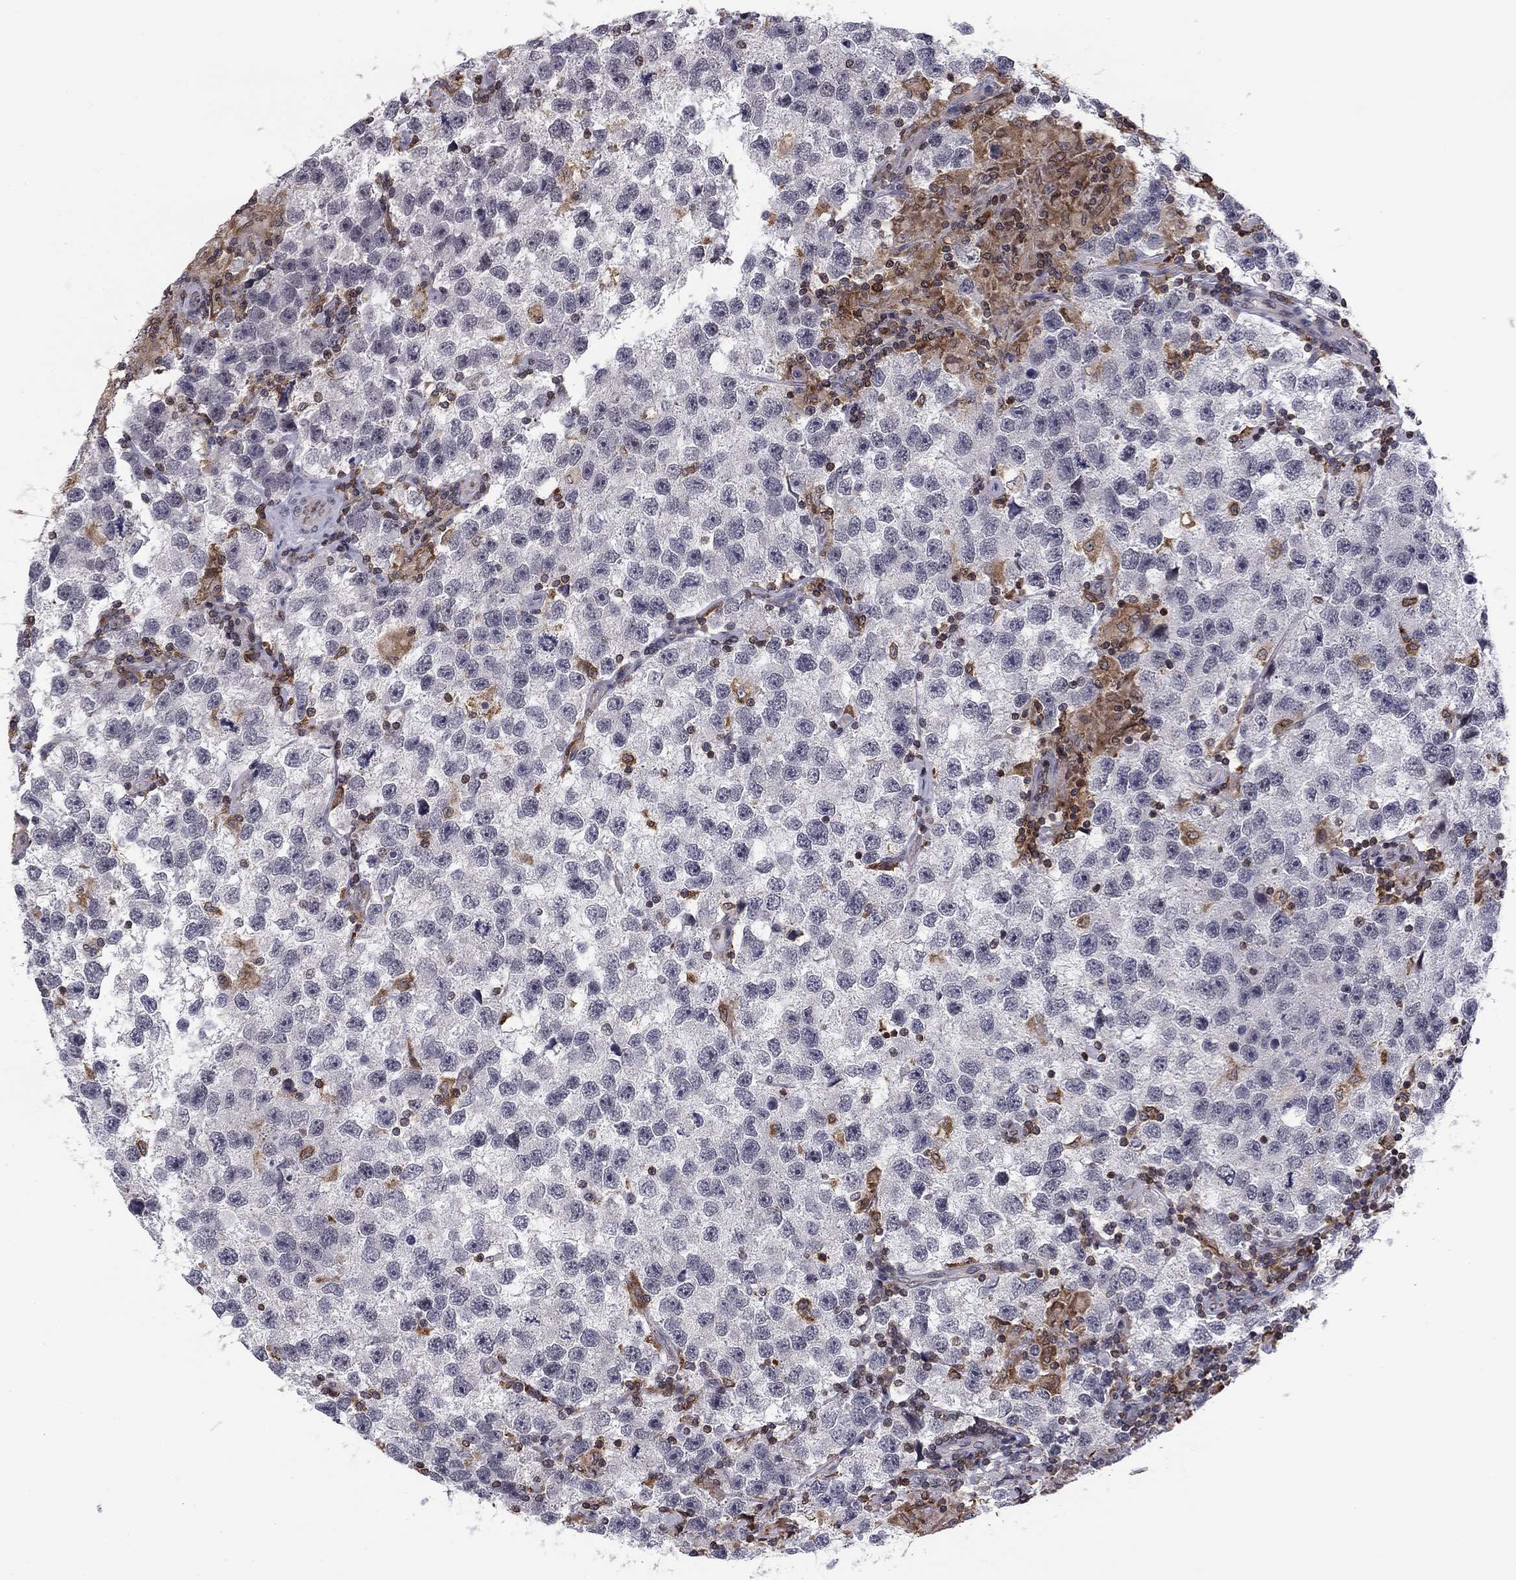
{"staining": {"intensity": "negative", "quantity": "none", "location": "none"}, "tissue": "testis cancer", "cell_type": "Tumor cells", "image_type": "cancer", "snomed": [{"axis": "morphology", "description": "Seminoma, NOS"}, {"axis": "topography", "description": "Testis"}], "caption": "Immunohistochemistry (IHC) histopathology image of neoplastic tissue: human seminoma (testis) stained with DAB (3,3'-diaminobenzidine) displays no significant protein staining in tumor cells. (Immunohistochemistry, brightfield microscopy, high magnification).", "gene": "PLCB2", "patient": {"sex": "male", "age": 26}}